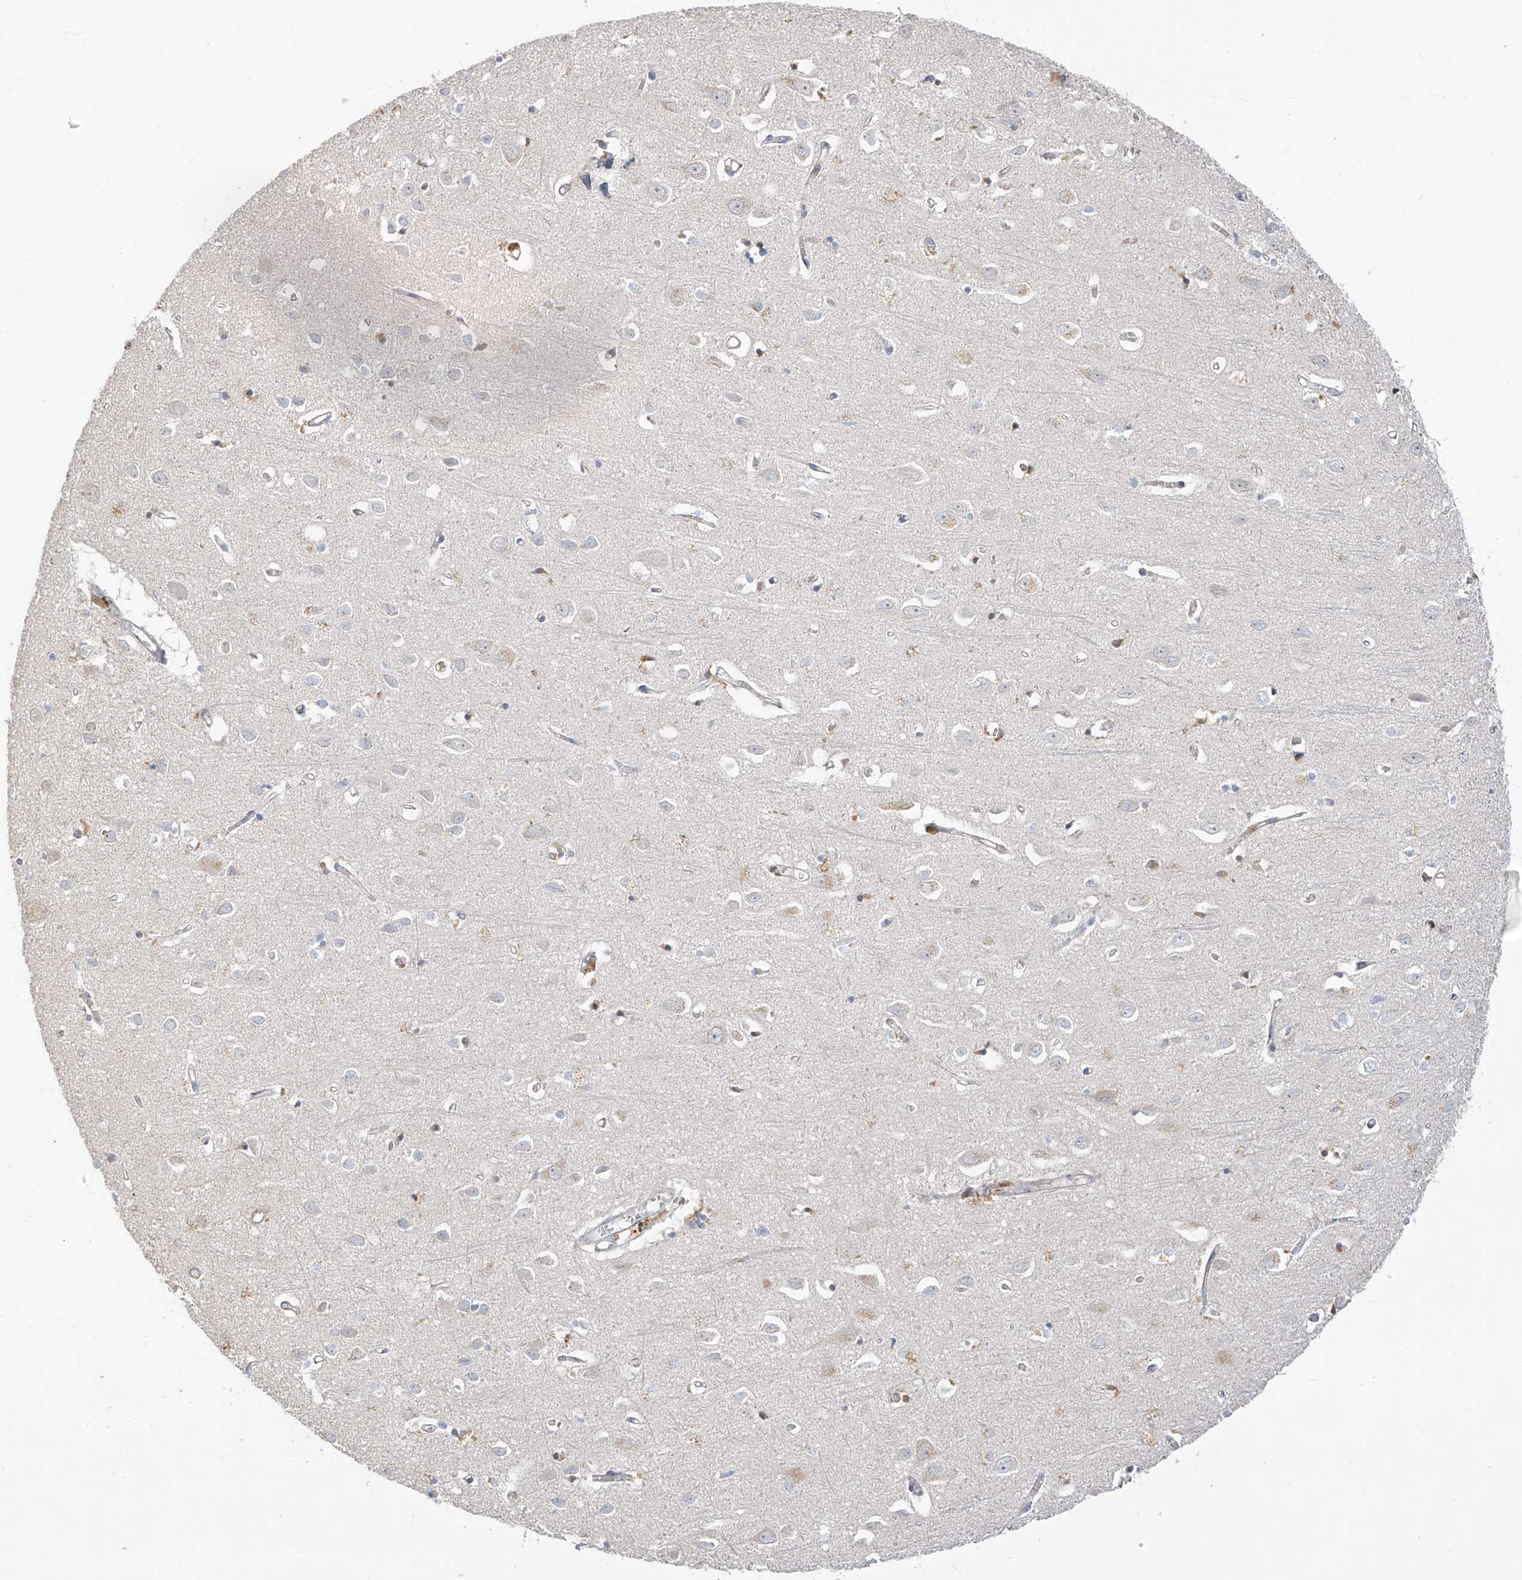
{"staining": {"intensity": "negative", "quantity": "none", "location": "none"}, "tissue": "cerebral cortex", "cell_type": "Endothelial cells", "image_type": "normal", "snomed": [{"axis": "morphology", "description": "Normal tissue, NOS"}, {"axis": "topography", "description": "Cerebral cortex"}], "caption": "DAB immunohistochemical staining of unremarkable human cerebral cortex exhibits no significant staining in endothelial cells. Nuclei are stained in blue.", "gene": "C2orf42", "patient": {"sex": "female", "age": 64}}